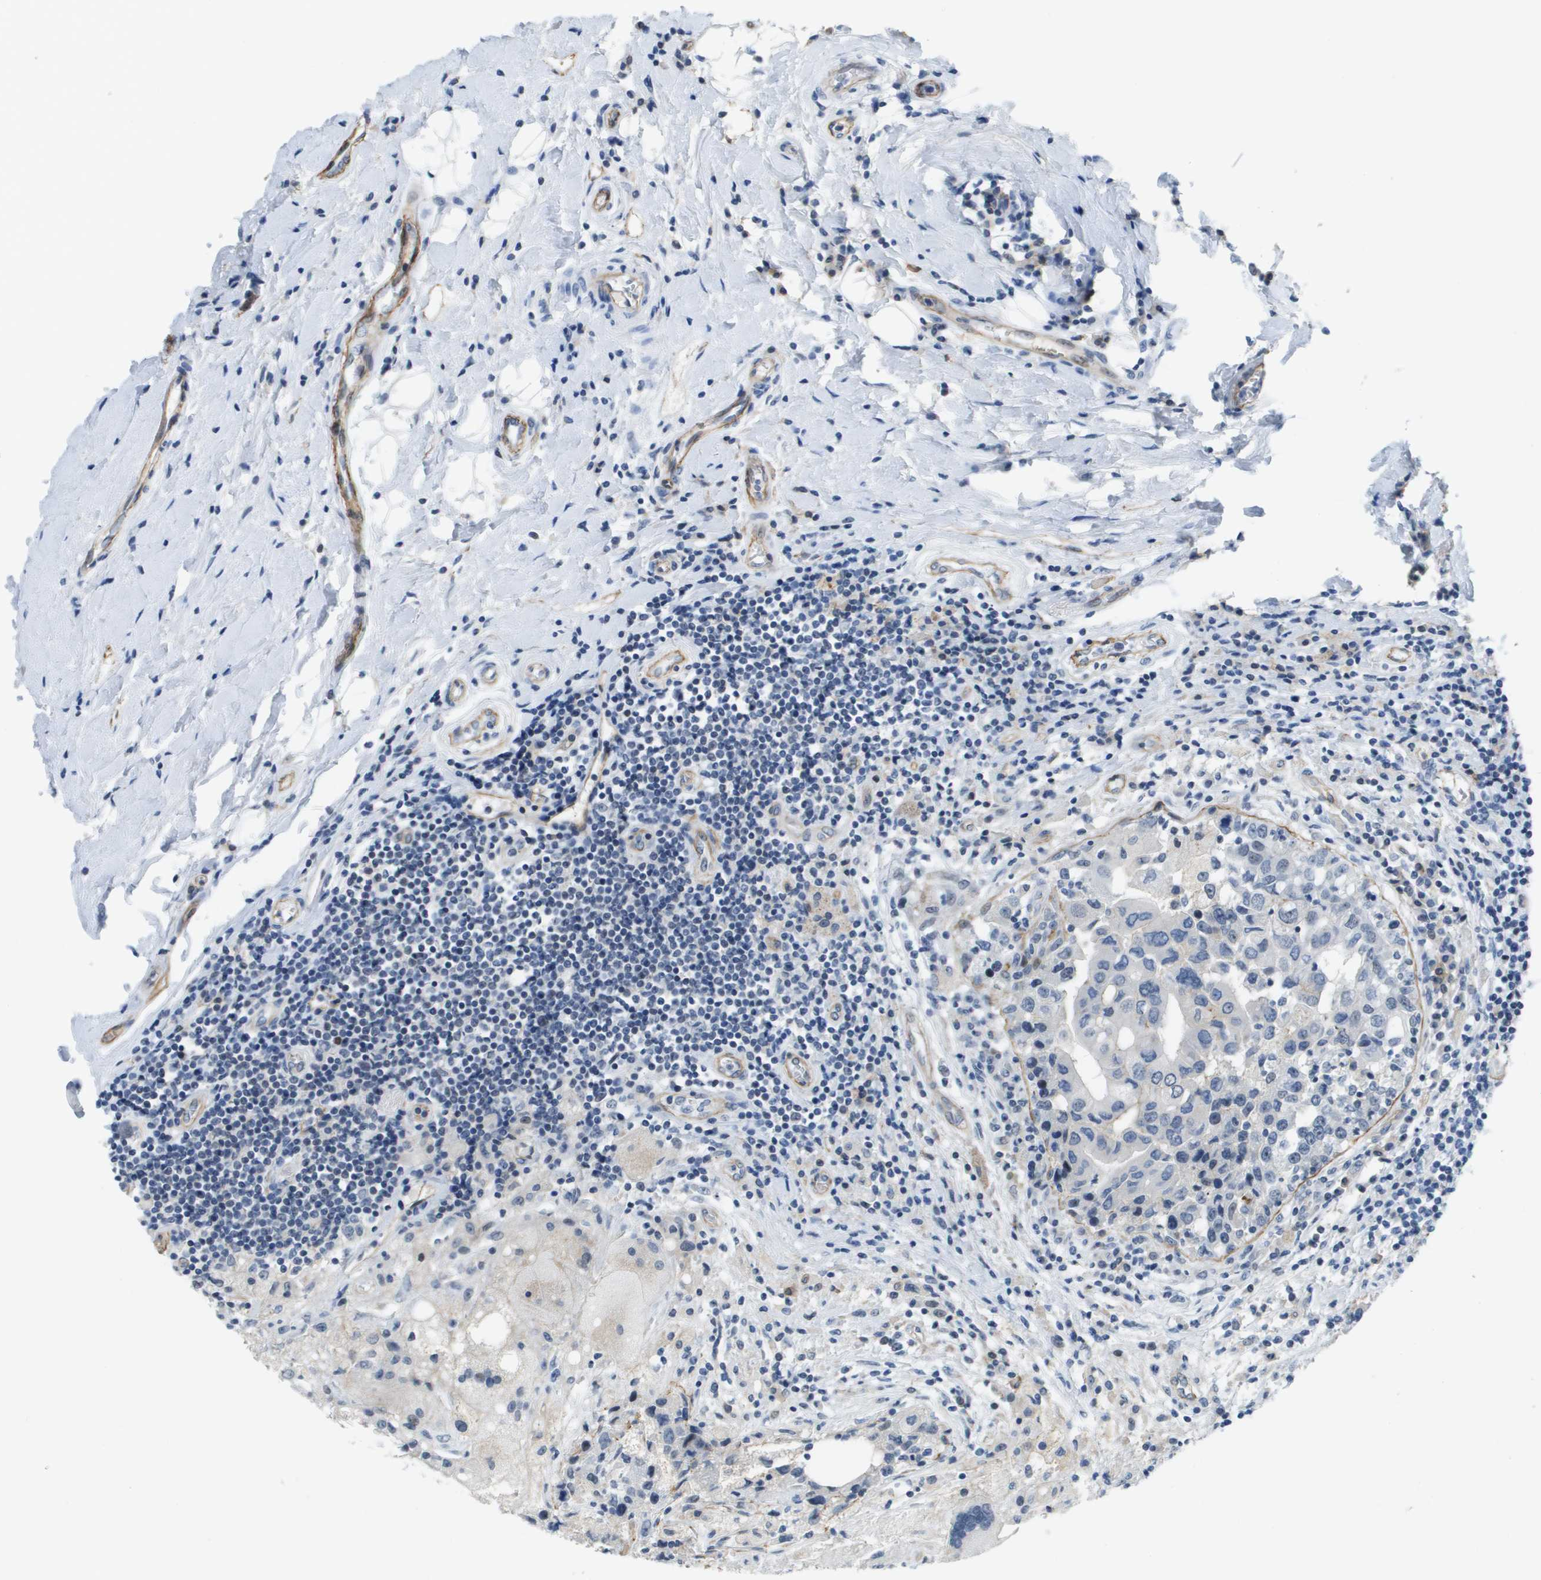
{"staining": {"intensity": "negative", "quantity": "none", "location": "none"}, "tissue": "breast cancer", "cell_type": "Tumor cells", "image_type": "cancer", "snomed": [{"axis": "morphology", "description": "Duct carcinoma"}, {"axis": "topography", "description": "Breast"}], "caption": "Photomicrograph shows no significant protein positivity in tumor cells of infiltrating ductal carcinoma (breast).", "gene": "ITGA6", "patient": {"sex": "female", "age": 27}}